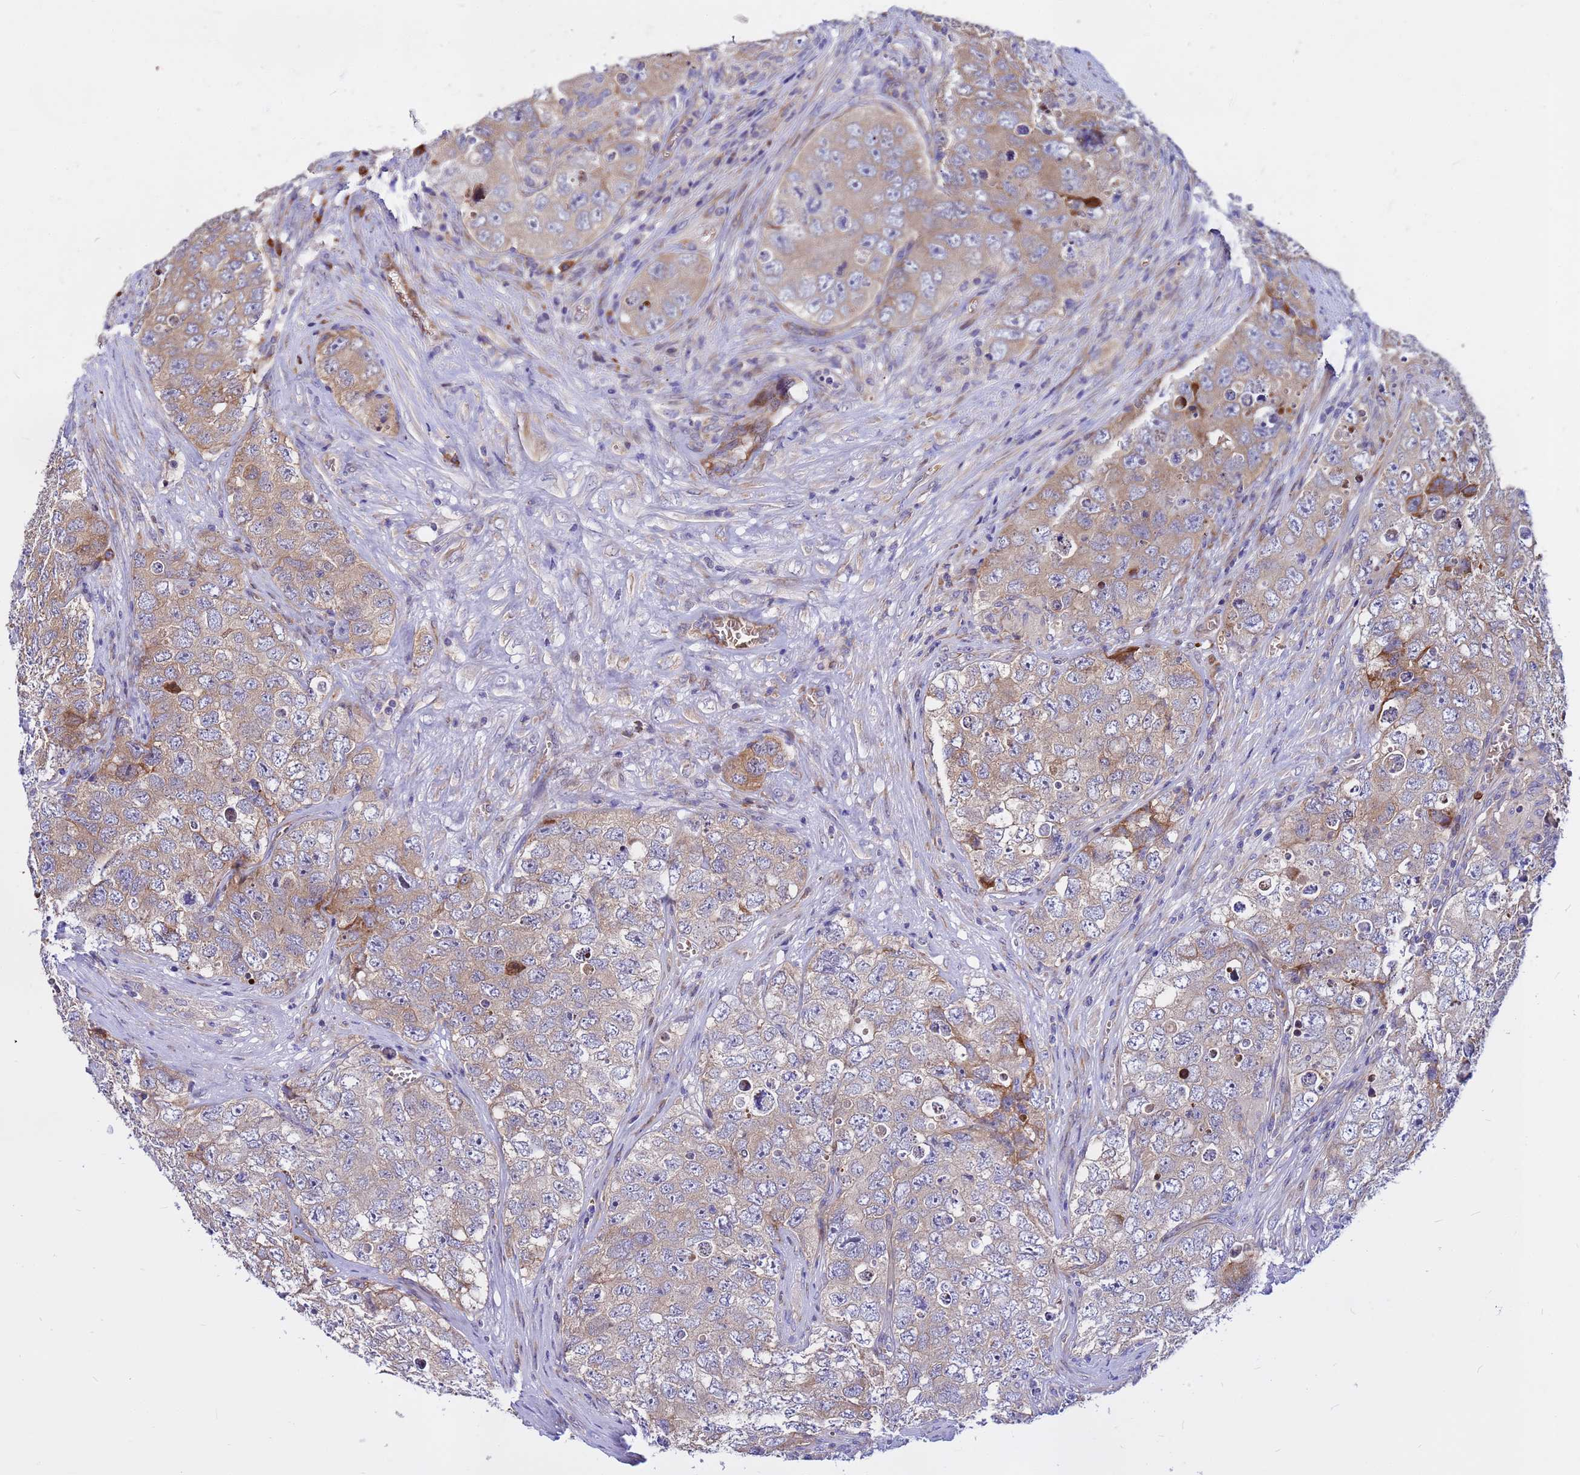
{"staining": {"intensity": "weak", "quantity": "<25%", "location": "cytoplasmic/membranous"}, "tissue": "testis cancer", "cell_type": "Tumor cells", "image_type": "cancer", "snomed": [{"axis": "morphology", "description": "Seminoma, NOS"}, {"axis": "morphology", "description": "Carcinoma, Embryonal, NOS"}, {"axis": "topography", "description": "Testis"}], "caption": "Micrograph shows no protein staining in tumor cells of seminoma (testis) tissue.", "gene": "ZNF669", "patient": {"sex": "male", "age": 43}}